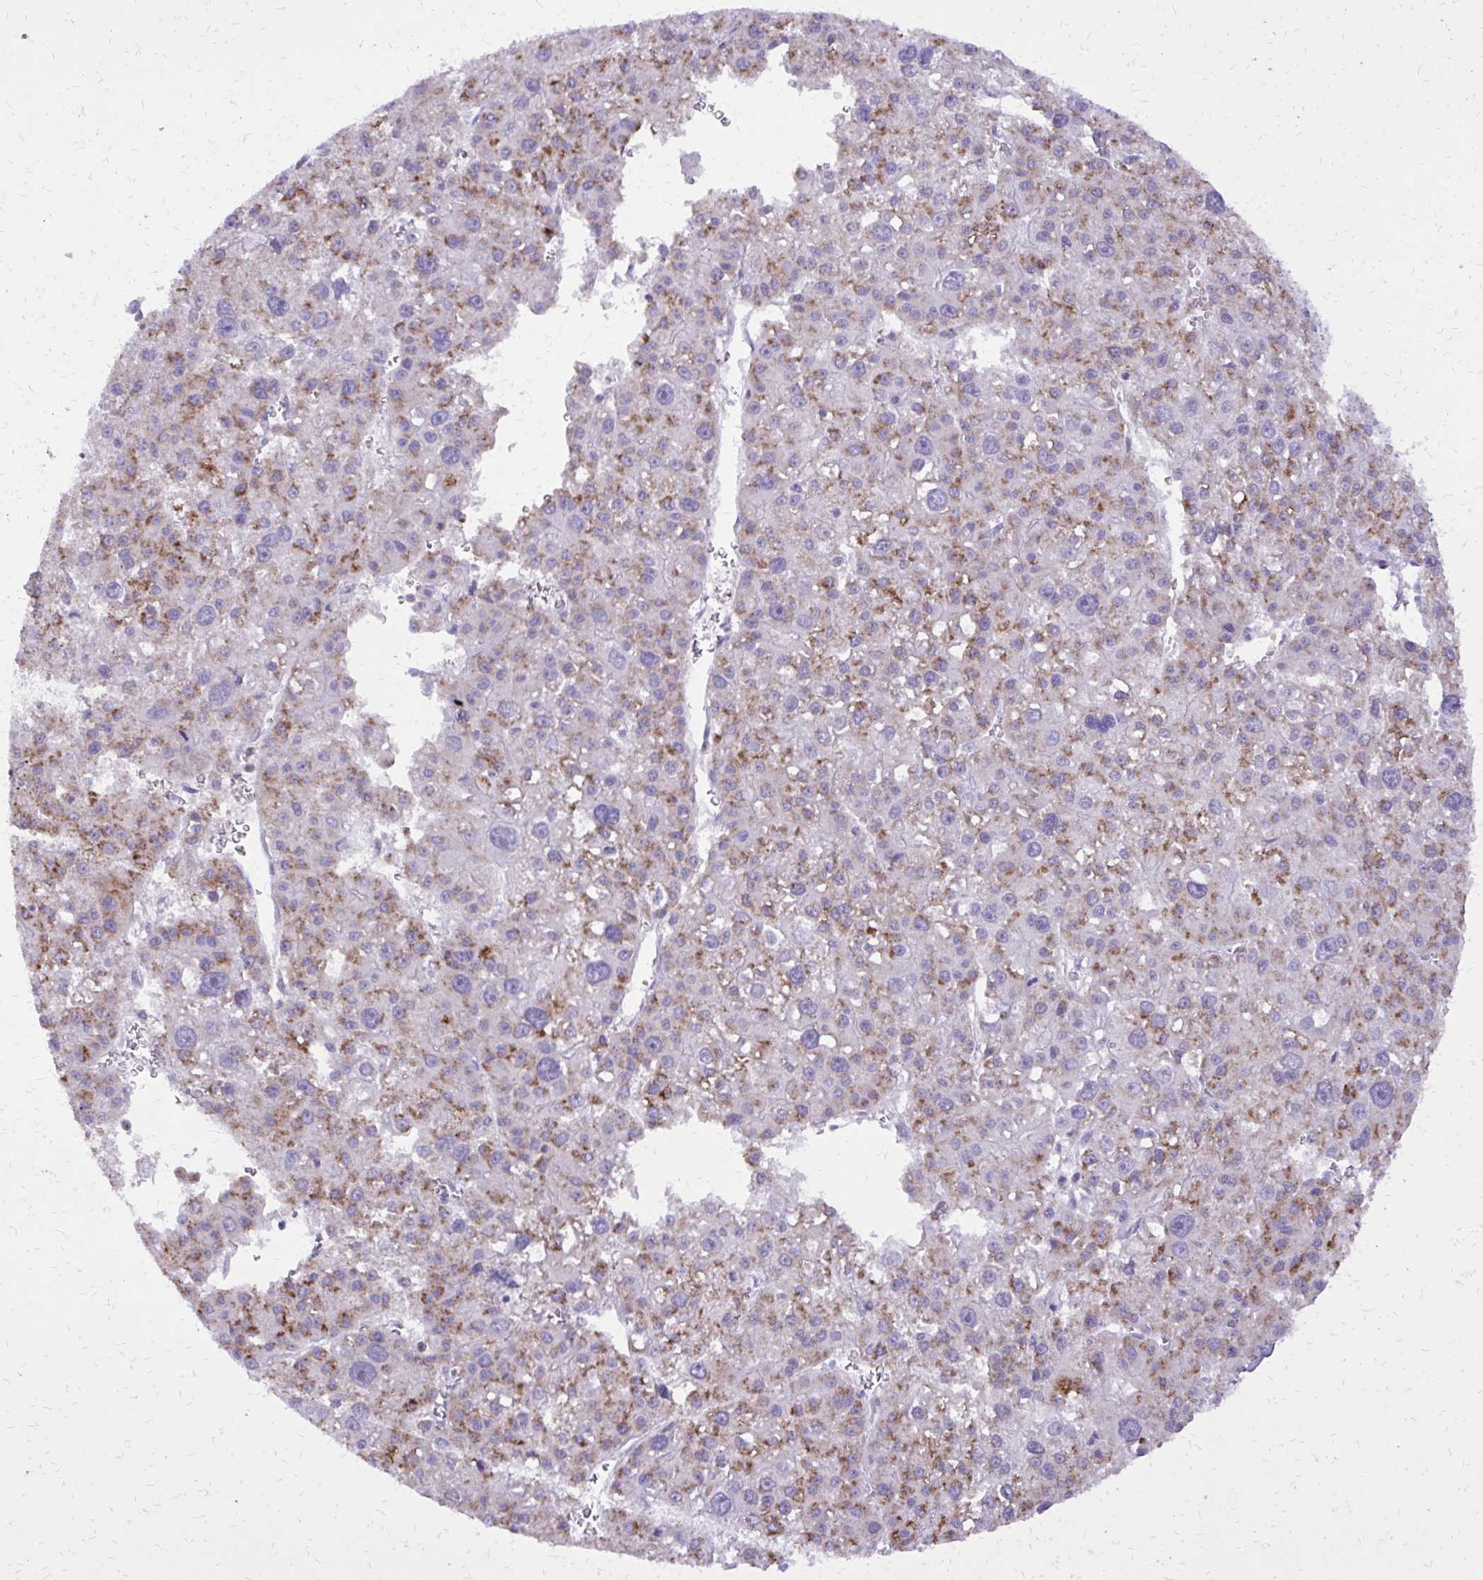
{"staining": {"intensity": "moderate", "quantity": ">75%", "location": "cytoplasmic/membranous"}, "tissue": "liver cancer", "cell_type": "Tumor cells", "image_type": "cancer", "snomed": [{"axis": "morphology", "description": "Carcinoma, Hepatocellular, NOS"}, {"axis": "topography", "description": "Liver"}], "caption": "Immunohistochemistry (IHC) image of neoplastic tissue: liver hepatocellular carcinoma stained using immunohistochemistry (IHC) shows medium levels of moderate protein expression localized specifically in the cytoplasmic/membranous of tumor cells, appearing as a cytoplasmic/membranous brown color.", "gene": "CAT", "patient": {"sex": "male", "age": 73}}